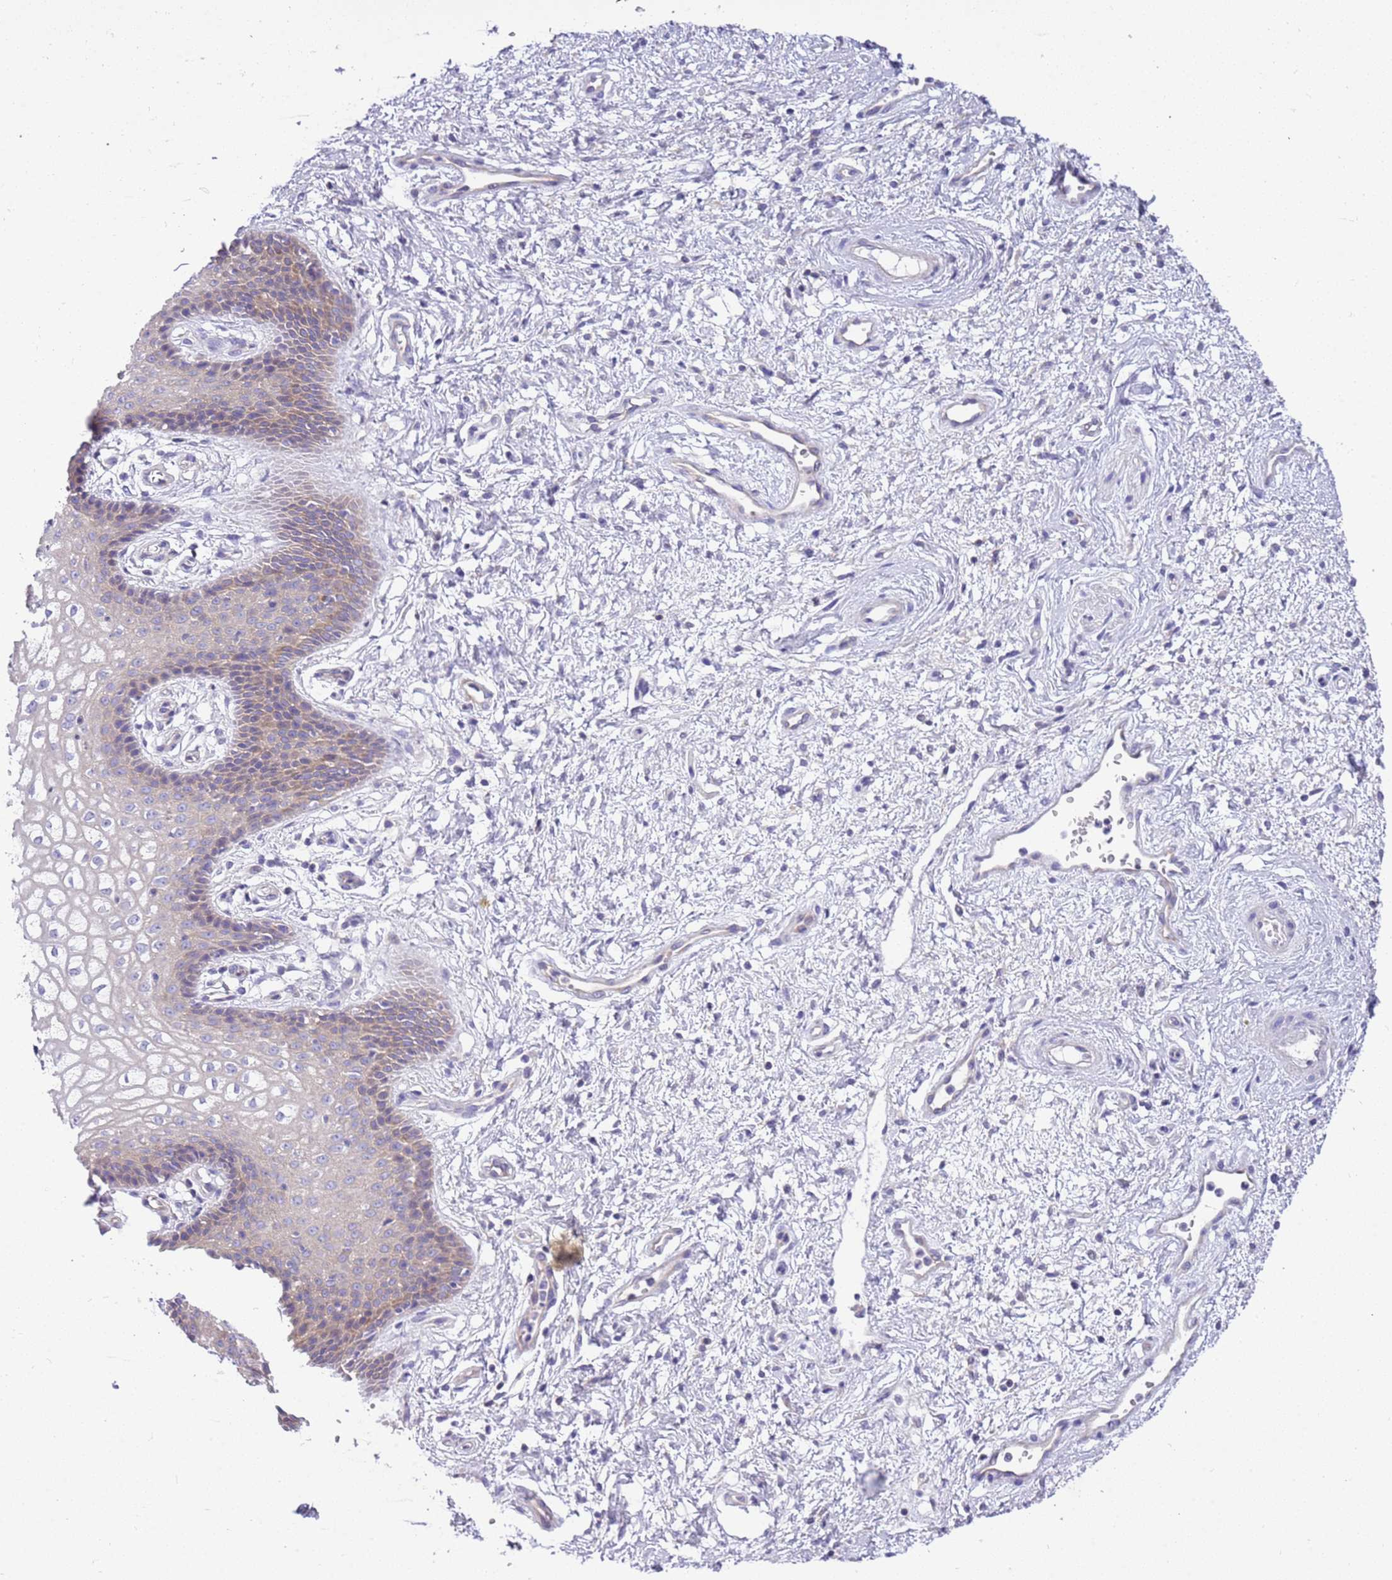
{"staining": {"intensity": "weak", "quantity": "25%-75%", "location": "cytoplasmic/membranous"}, "tissue": "vagina", "cell_type": "Squamous epithelial cells", "image_type": "normal", "snomed": [{"axis": "morphology", "description": "Normal tissue, NOS"}, {"axis": "topography", "description": "Vagina"}], "caption": "Immunohistochemistry (IHC) histopathology image of unremarkable vagina: vagina stained using immunohistochemistry reveals low levels of weak protein expression localized specifically in the cytoplasmic/membranous of squamous epithelial cells, appearing as a cytoplasmic/membranous brown color.", "gene": "STIP1", "patient": {"sex": "female", "age": 34}}